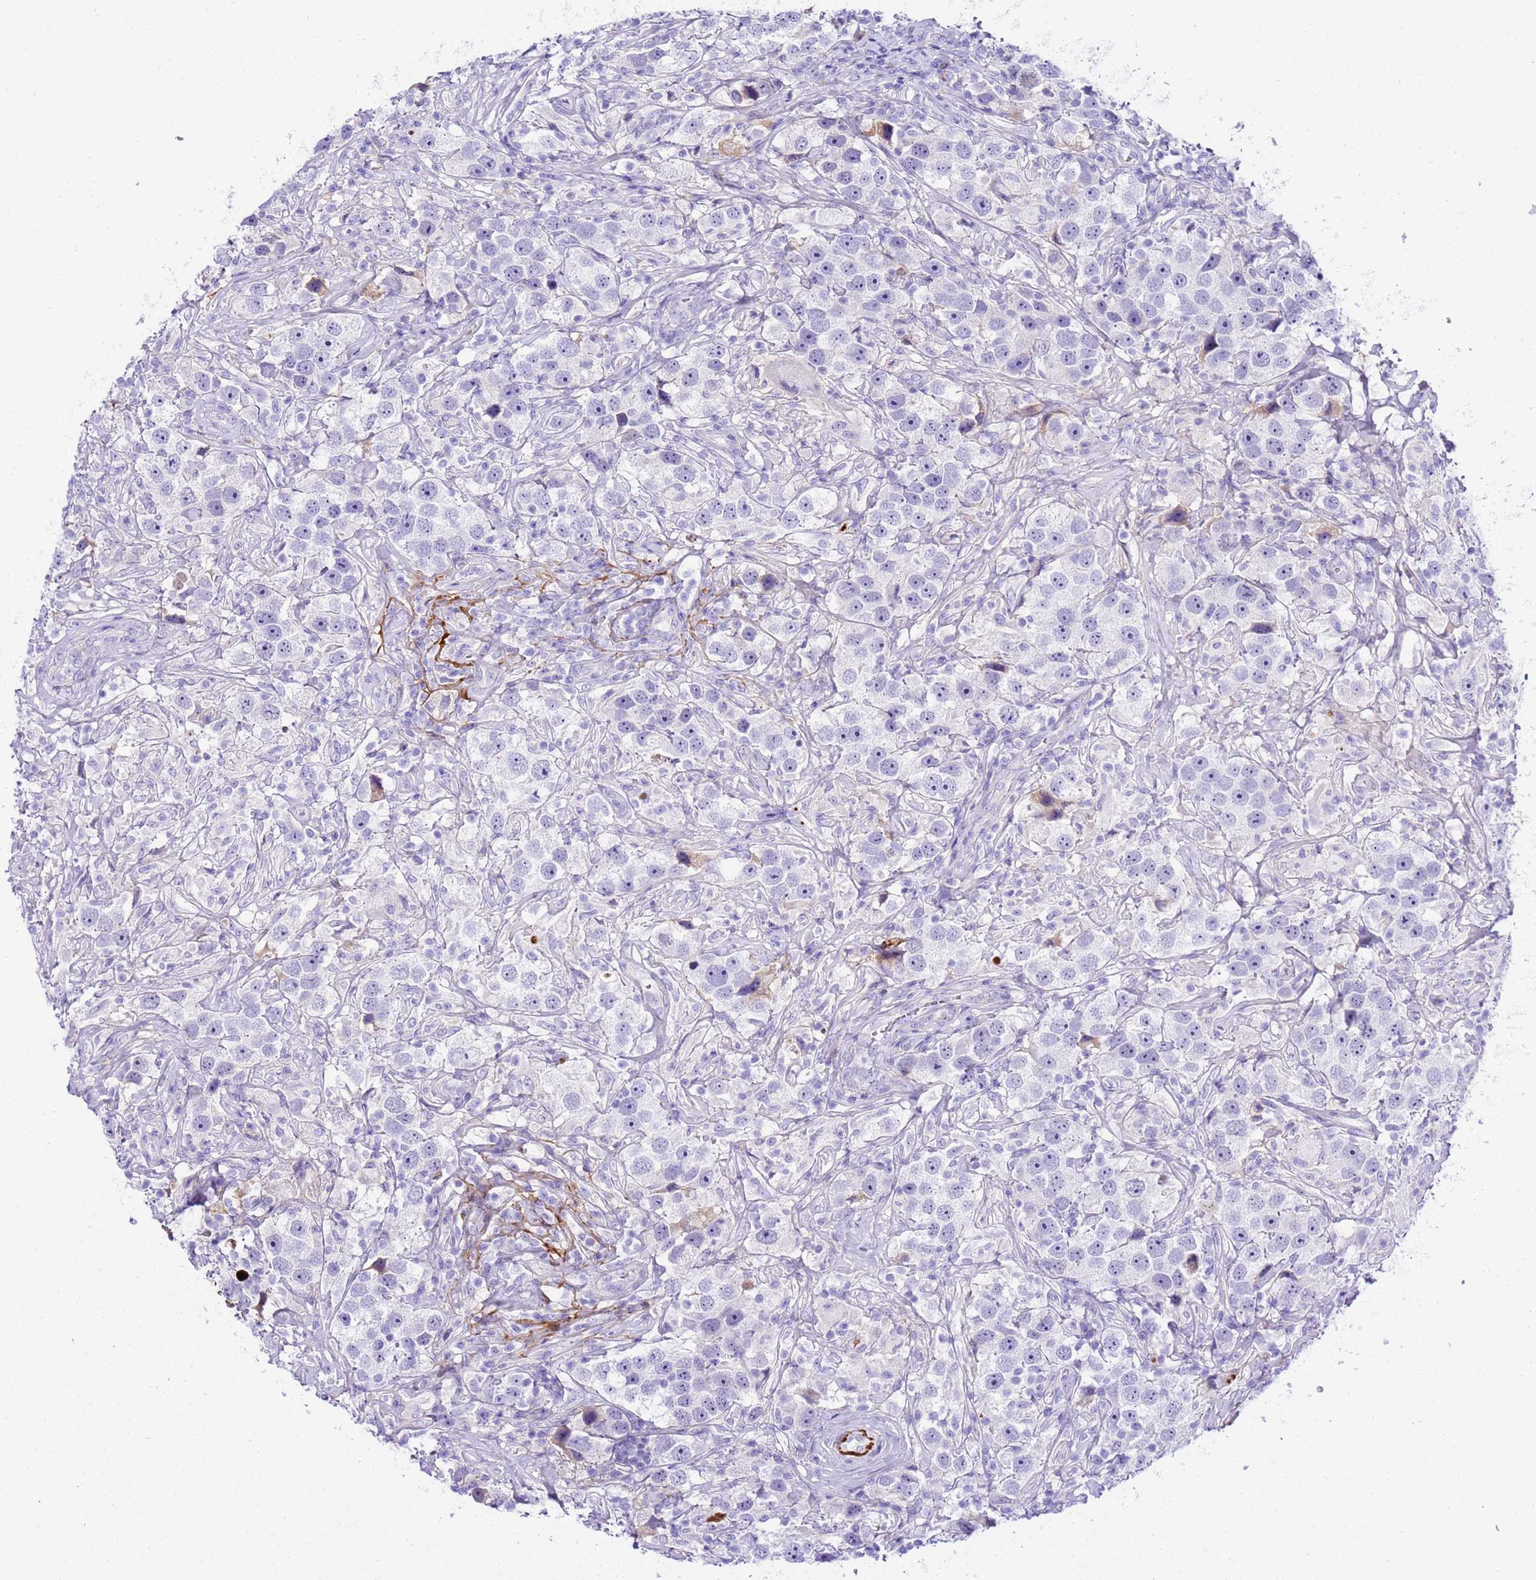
{"staining": {"intensity": "negative", "quantity": "none", "location": "none"}, "tissue": "testis cancer", "cell_type": "Tumor cells", "image_type": "cancer", "snomed": [{"axis": "morphology", "description": "Seminoma, NOS"}, {"axis": "topography", "description": "Testis"}], "caption": "High power microscopy image of an immunohistochemistry histopathology image of testis seminoma, revealing no significant expression in tumor cells. Brightfield microscopy of immunohistochemistry (IHC) stained with DAB (brown) and hematoxylin (blue), captured at high magnification.", "gene": "CFHR2", "patient": {"sex": "male", "age": 49}}